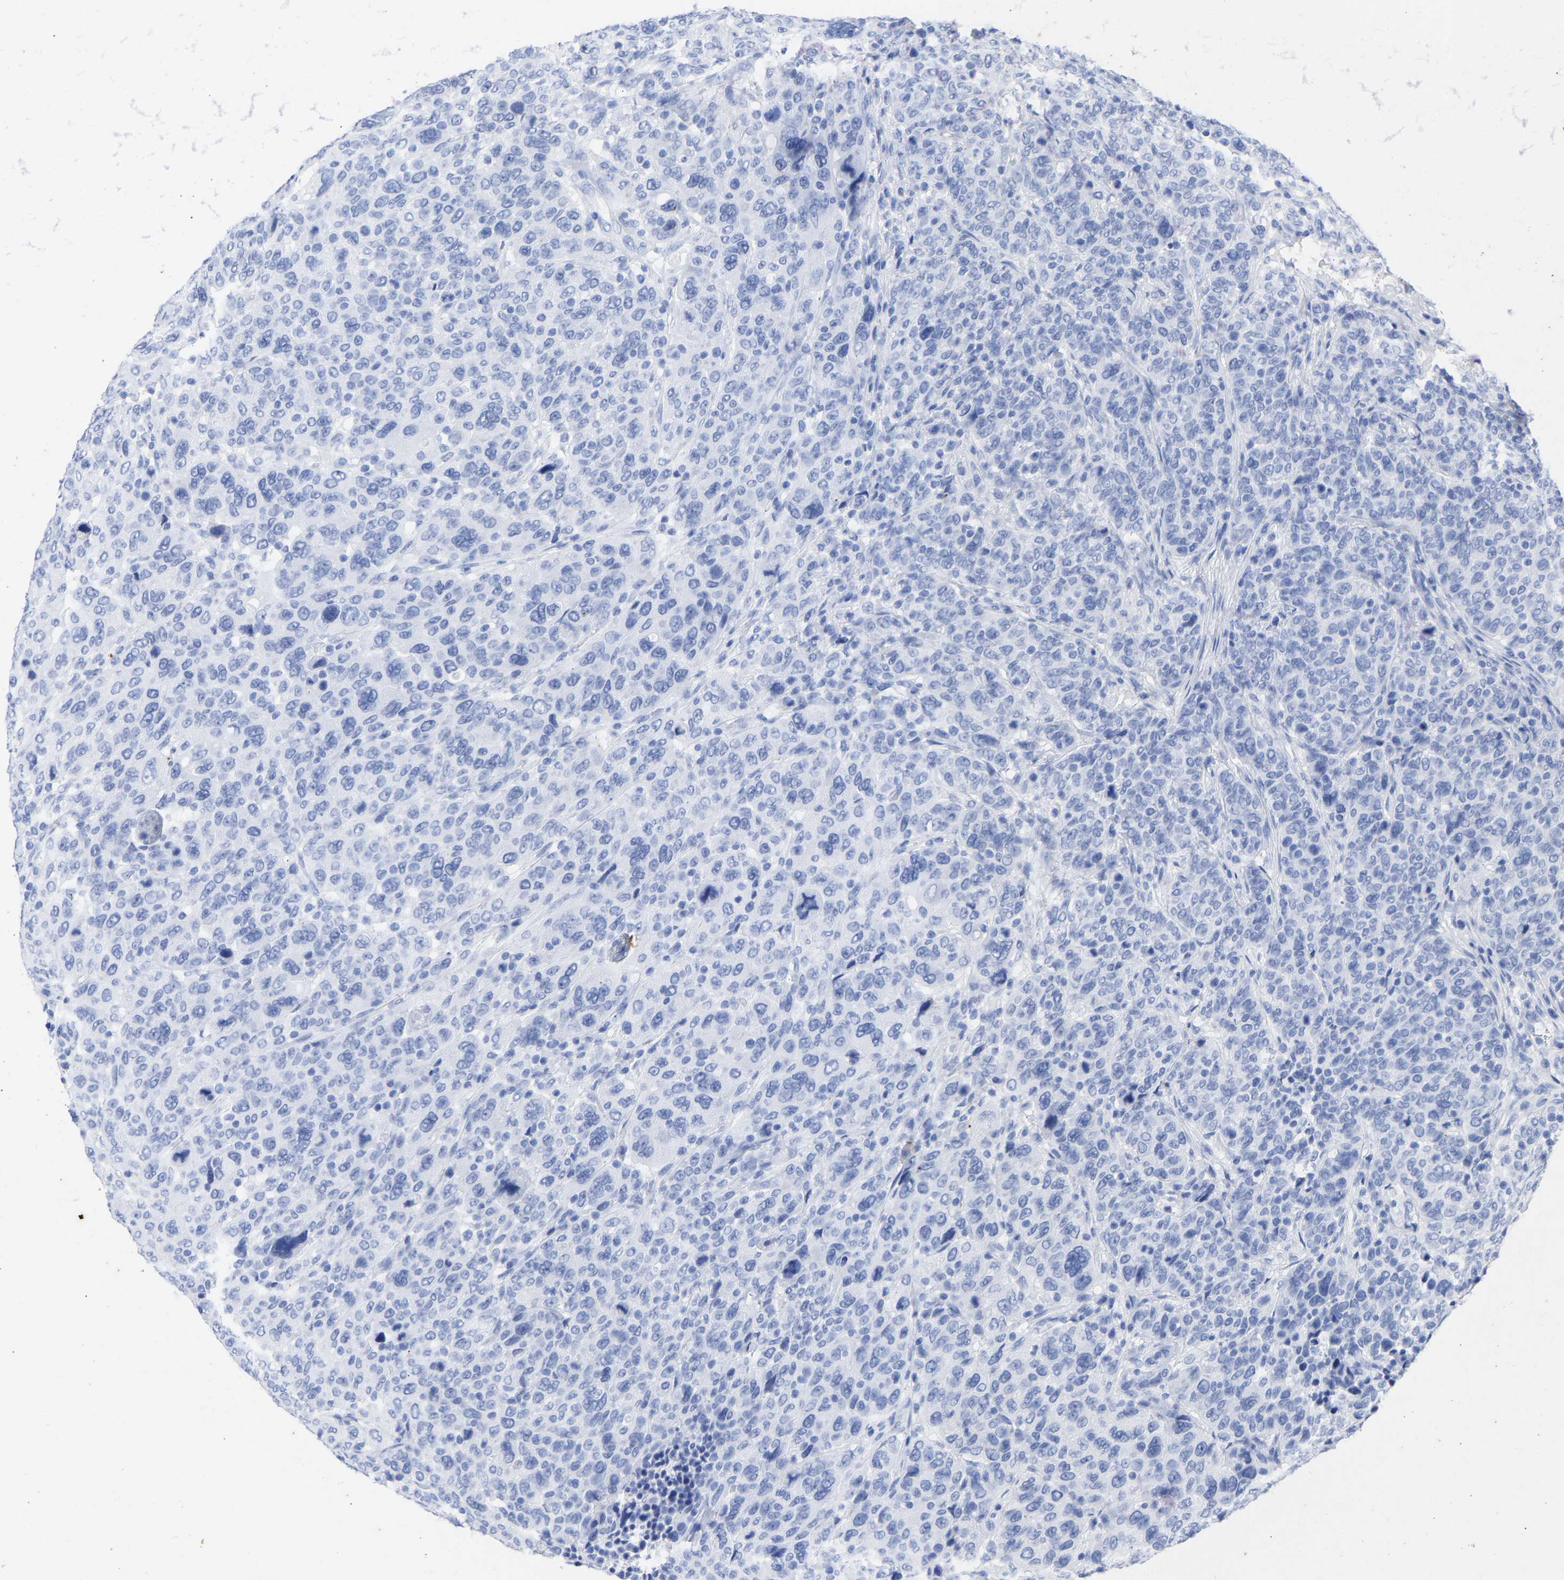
{"staining": {"intensity": "negative", "quantity": "none", "location": "none"}, "tissue": "breast cancer", "cell_type": "Tumor cells", "image_type": "cancer", "snomed": [{"axis": "morphology", "description": "Duct carcinoma"}, {"axis": "topography", "description": "Breast"}], "caption": "This micrograph is of infiltrating ductal carcinoma (breast) stained with immunohistochemistry (IHC) to label a protein in brown with the nuclei are counter-stained blue. There is no expression in tumor cells. (Brightfield microscopy of DAB (3,3'-diaminobenzidine) immunohistochemistry (IHC) at high magnification).", "gene": "KRT1", "patient": {"sex": "female", "age": 37}}